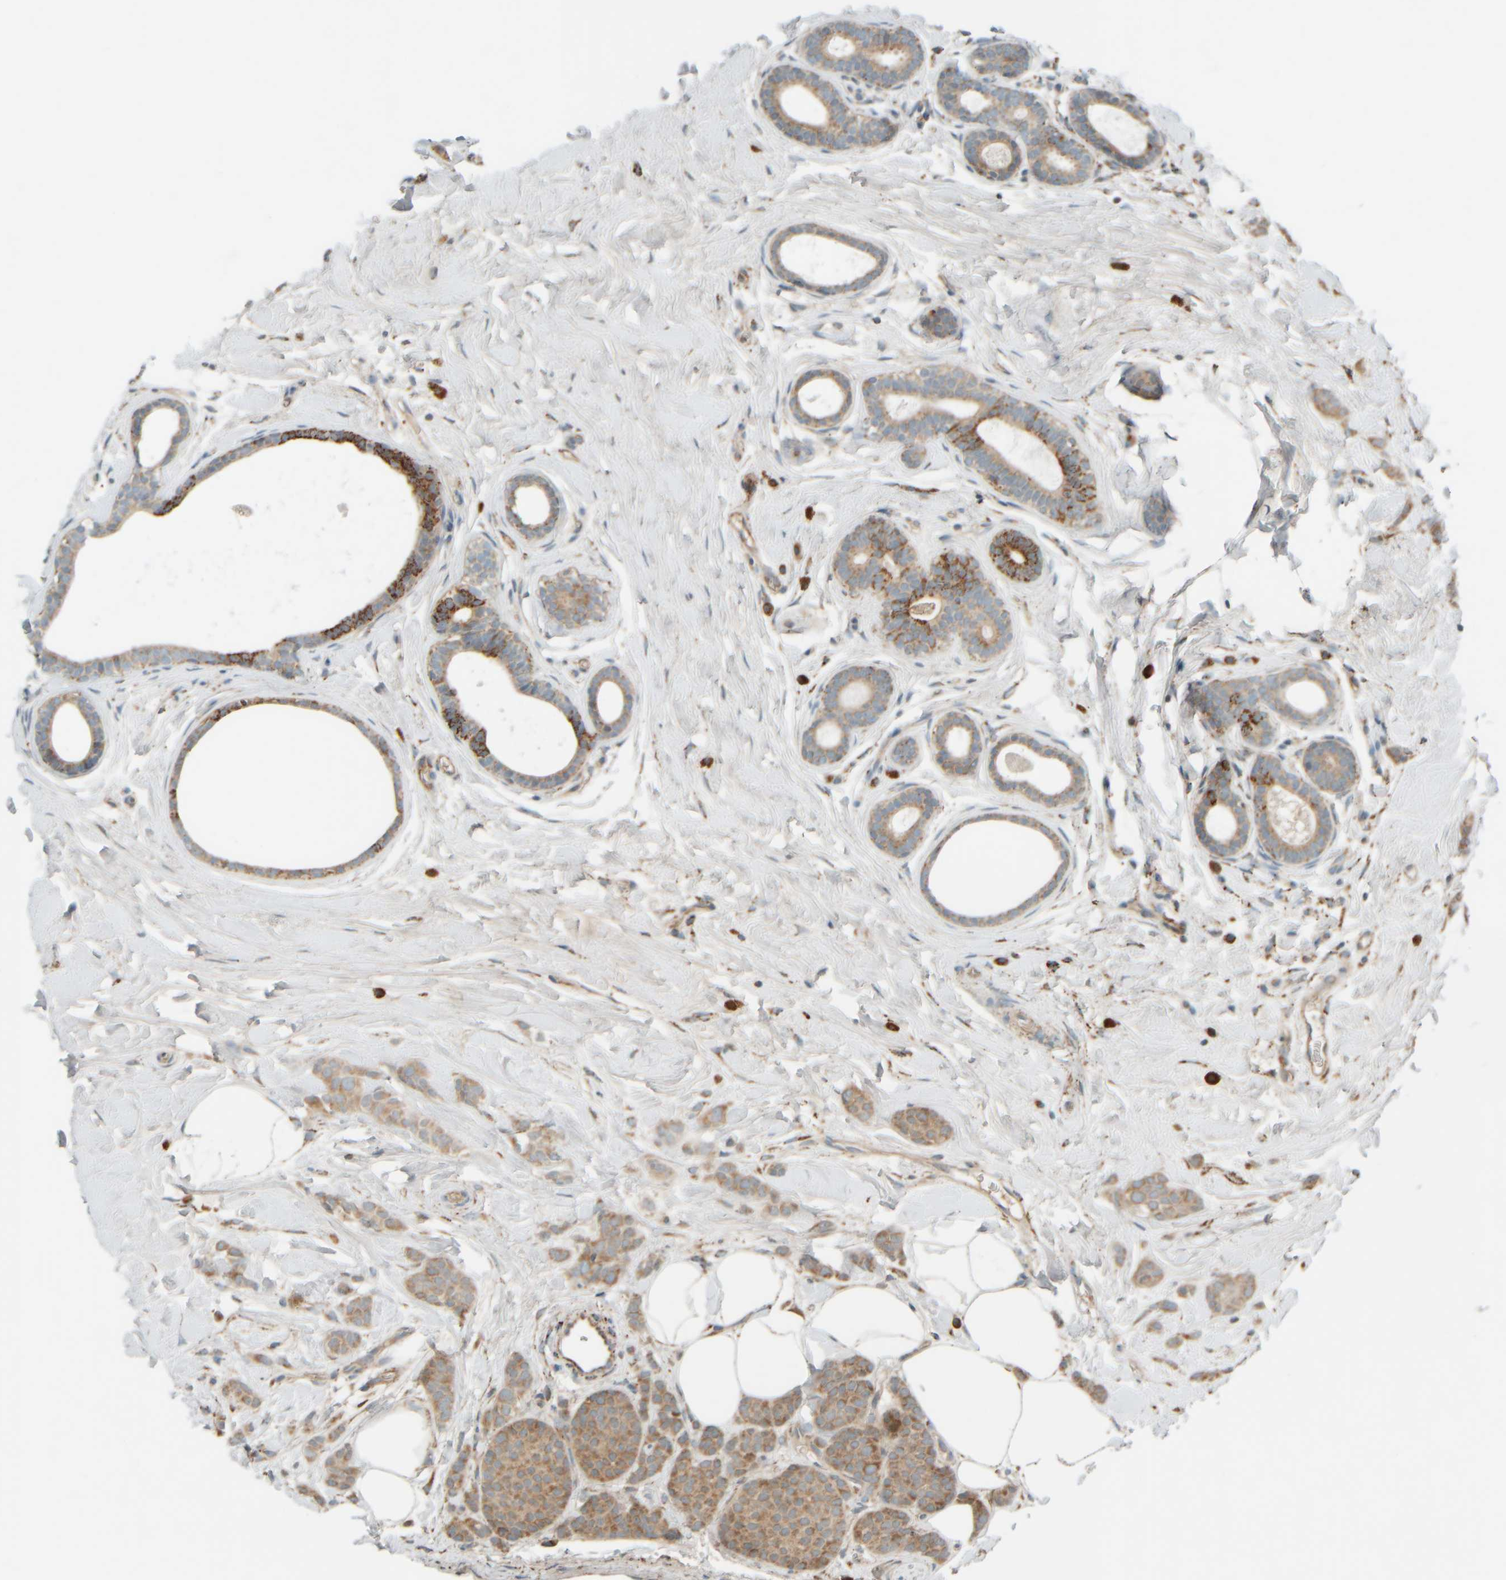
{"staining": {"intensity": "moderate", "quantity": ">75%", "location": "cytoplasmic/membranous"}, "tissue": "breast cancer", "cell_type": "Tumor cells", "image_type": "cancer", "snomed": [{"axis": "morphology", "description": "Lobular carcinoma, in situ"}, {"axis": "morphology", "description": "Lobular carcinoma"}, {"axis": "topography", "description": "Breast"}], "caption": "Immunohistochemical staining of human lobular carcinoma in situ (breast) displays medium levels of moderate cytoplasmic/membranous protein staining in about >75% of tumor cells. Nuclei are stained in blue.", "gene": "SPAG5", "patient": {"sex": "female", "age": 41}}